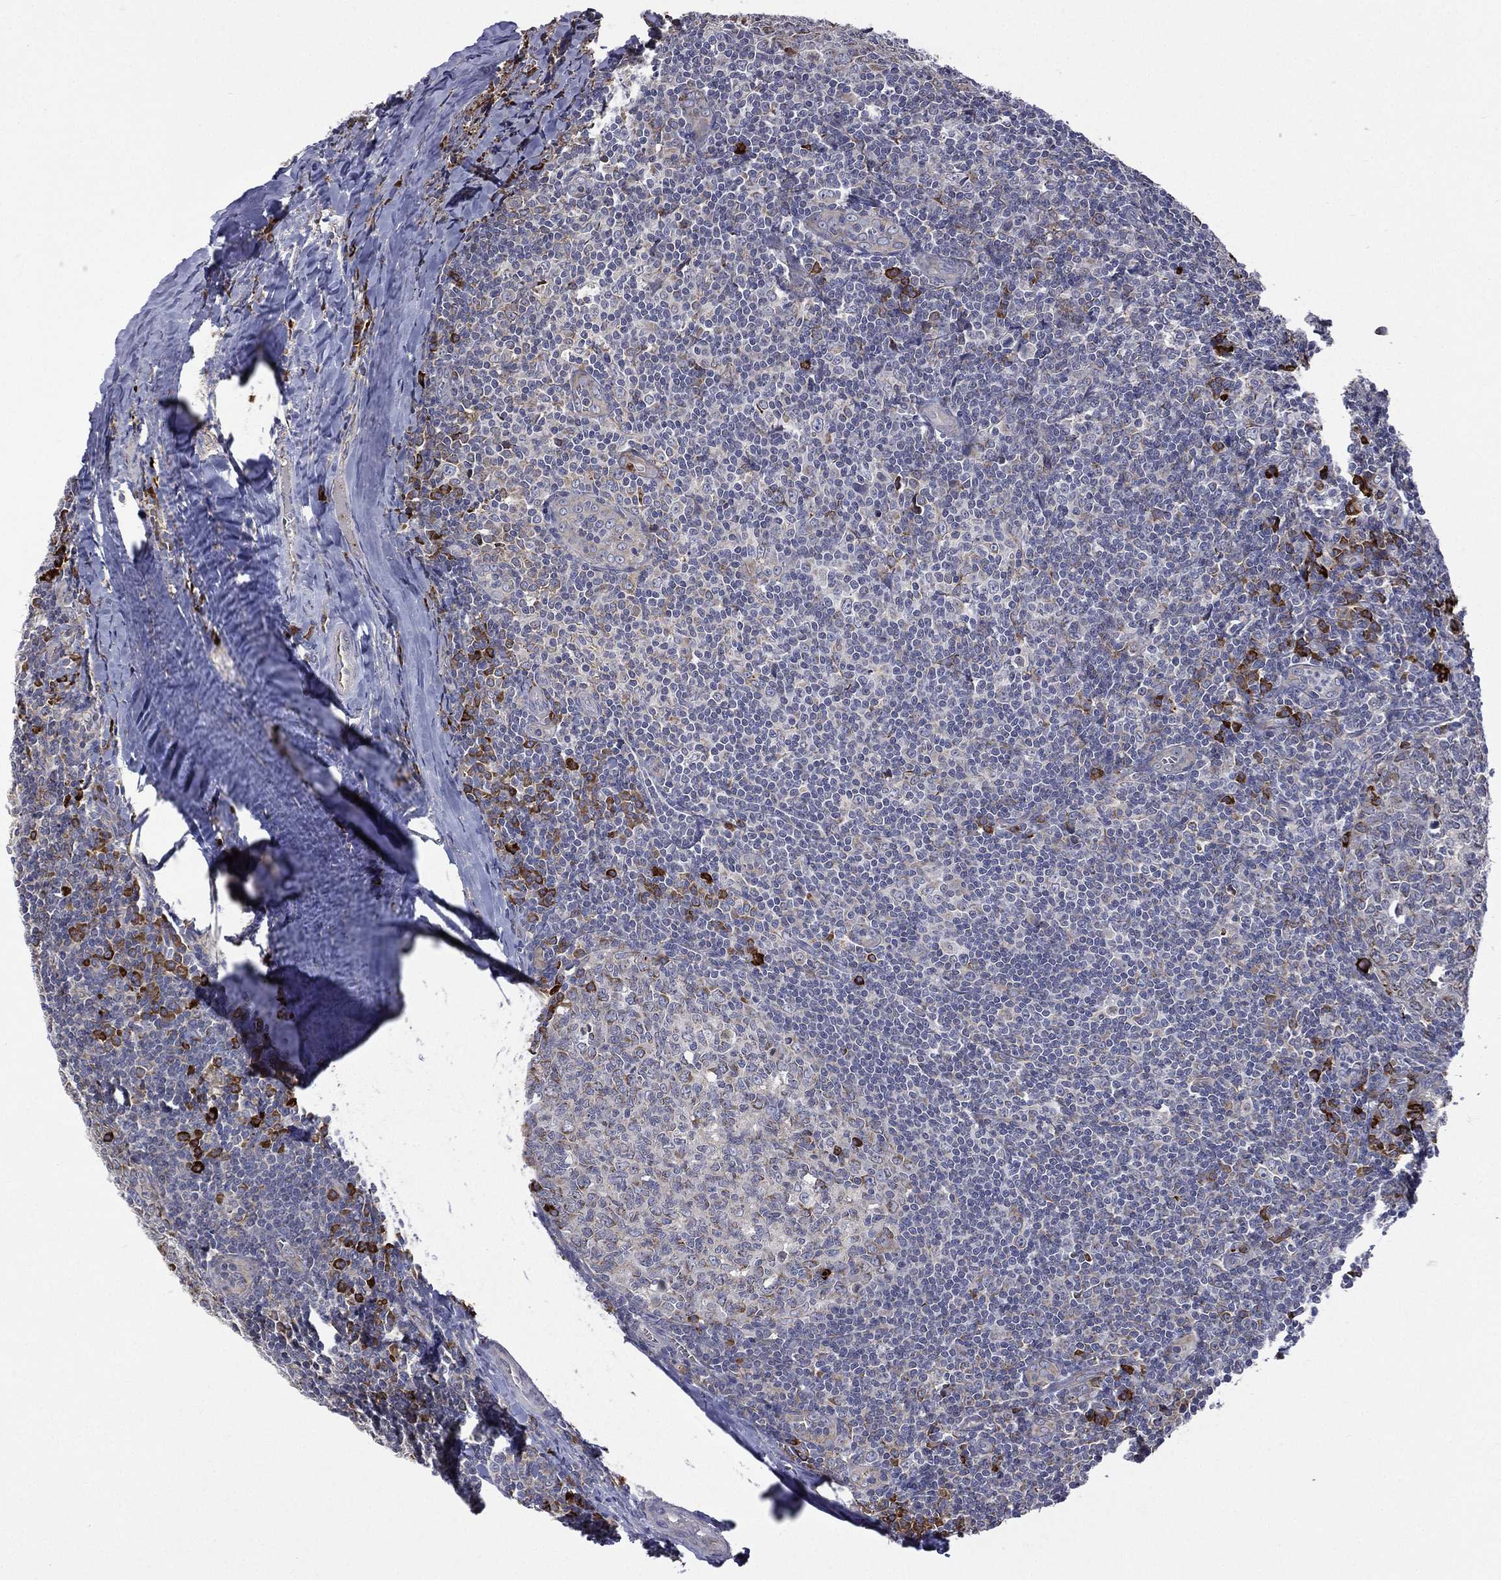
{"staining": {"intensity": "strong", "quantity": "<25%", "location": "cytoplasmic/membranous"}, "tissue": "tonsil", "cell_type": "Germinal center cells", "image_type": "normal", "snomed": [{"axis": "morphology", "description": "Normal tissue, NOS"}, {"axis": "topography", "description": "Tonsil"}], "caption": "Strong cytoplasmic/membranous protein staining is appreciated in about <25% of germinal center cells in tonsil. The protein of interest is shown in brown color, while the nuclei are stained blue.", "gene": "C20orf96", "patient": {"sex": "male", "age": 20}}